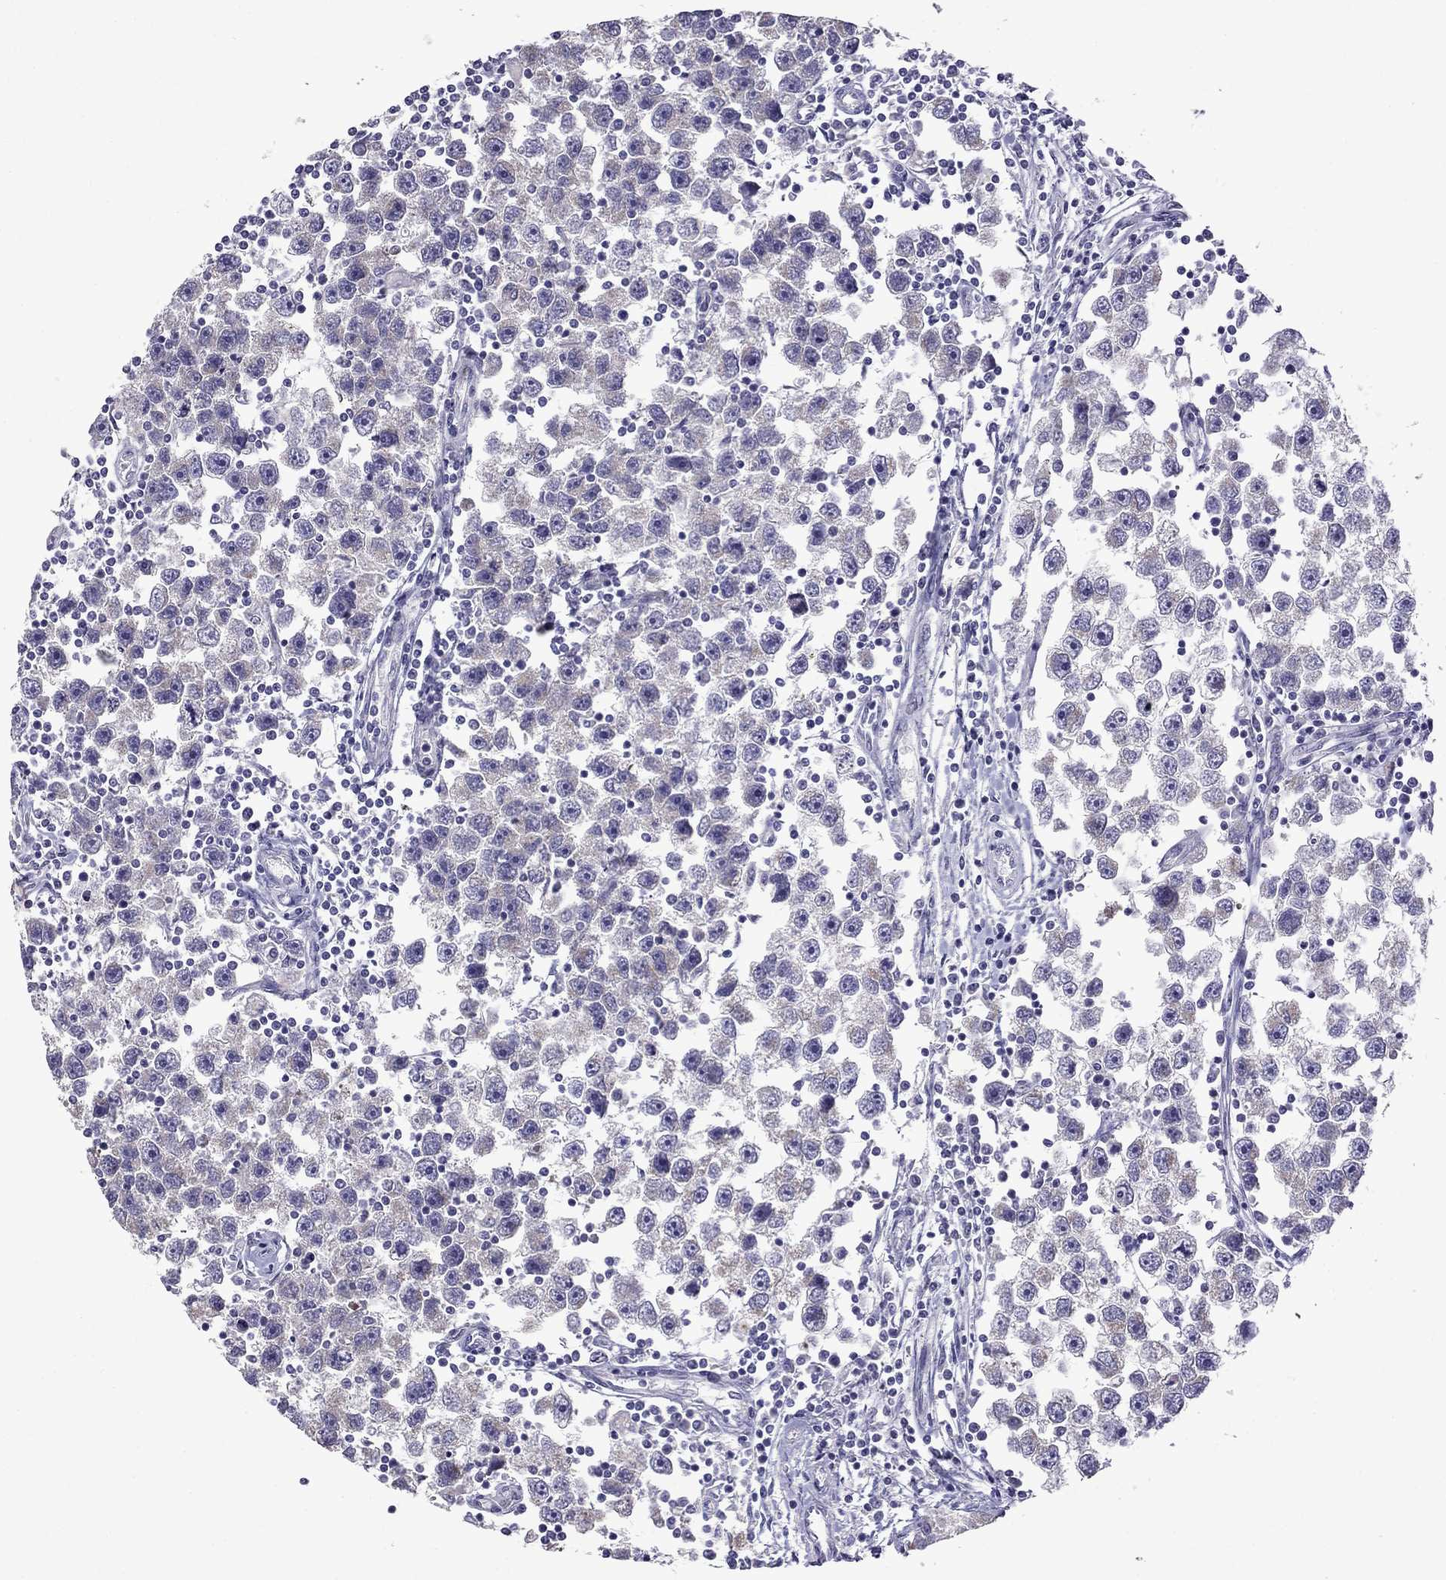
{"staining": {"intensity": "negative", "quantity": "none", "location": "none"}, "tissue": "testis cancer", "cell_type": "Tumor cells", "image_type": "cancer", "snomed": [{"axis": "morphology", "description": "Seminoma, NOS"}, {"axis": "topography", "description": "Testis"}], "caption": "Immunohistochemical staining of testis seminoma displays no significant expression in tumor cells. (DAB IHC with hematoxylin counter stain).", "gene": "TTN", "patient": {"sex": "male", "age": 30}}